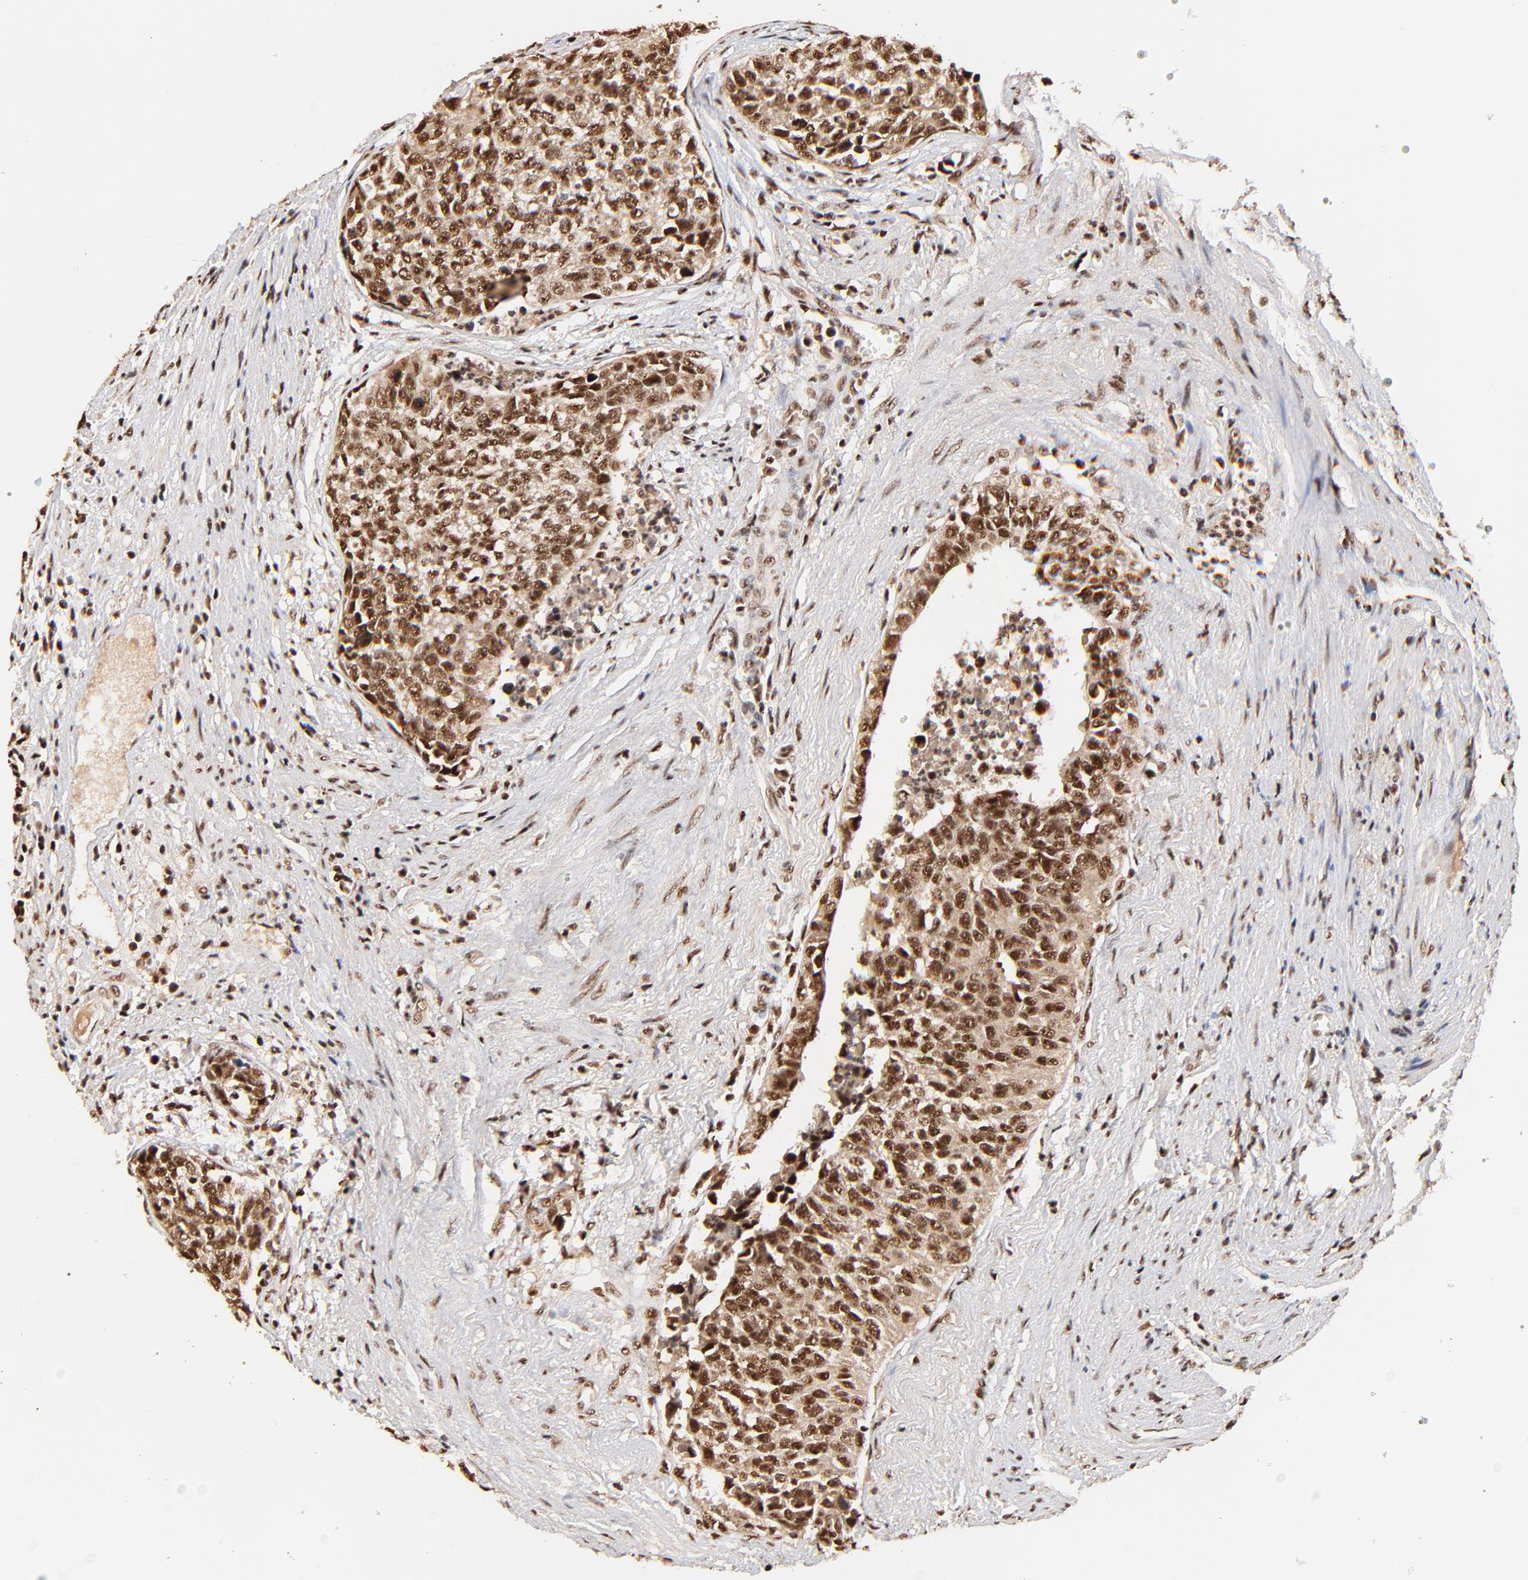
{"staining": {"intensity": "strong", "quantity": ">75%", "location": "cytoplasmic/membranous,nuclear"}, "tissue": "urothelial cancer", "cell_type": "Tumor cells", "image_type": "cancer", "snomed": [{"axis": "morphology", "description": "Urothelial carcinoma, High grade"}, {"axis": "topography", "description": "Urinary bladder"}], "caption": "Immunohistochemical staining of human urothelial carcinoma (high-grade) shows high levels of strong cytoplasmic/membranous and nuclear staining in approximately >75% of tumor cells.", "gene": "MED12", "patient": {"sex": "male", "age": 81}}